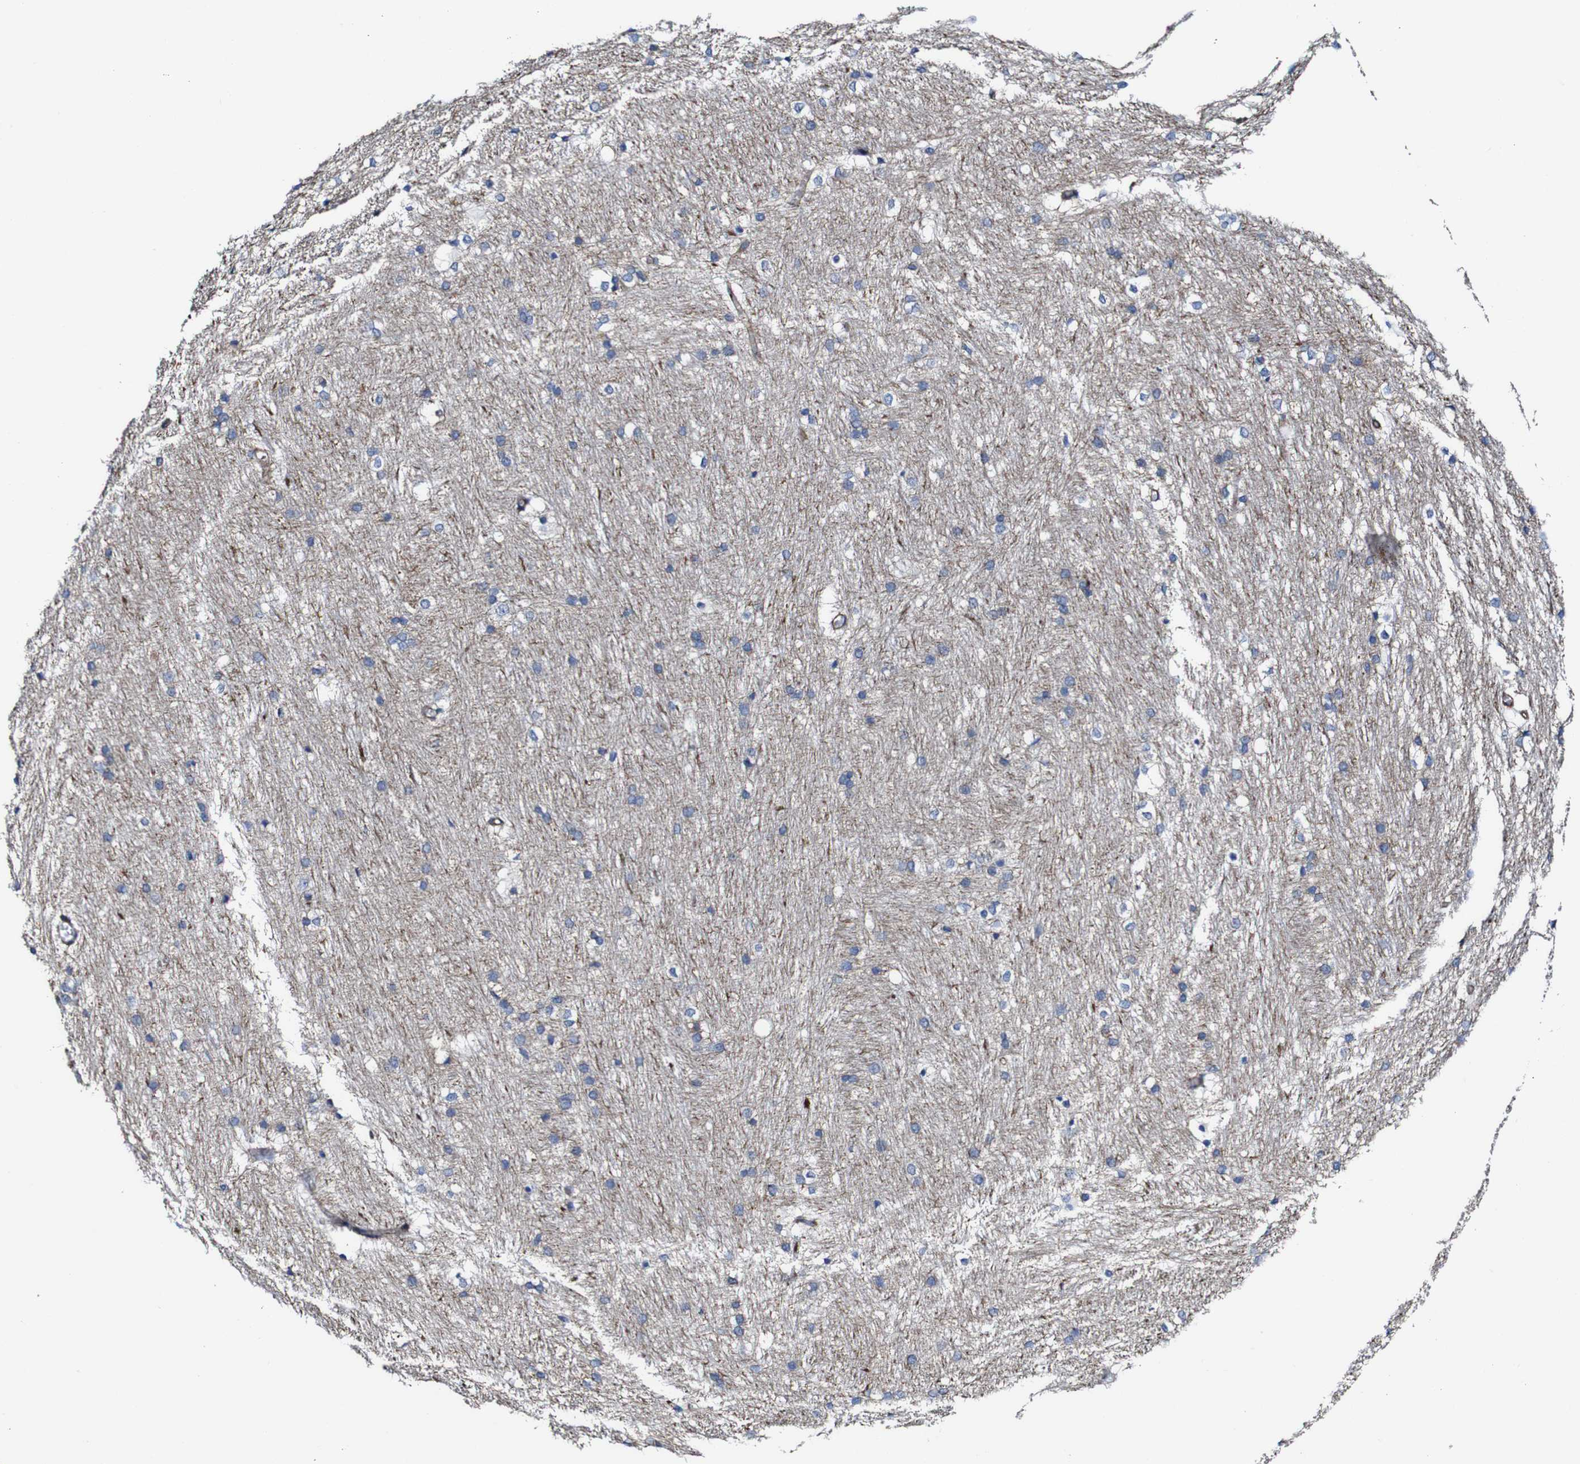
{"staining": {"intensity": "strong", "quantity": "<25%", "location": "cytoplasmic/membranous"}, "tissue": "caudate", "cell_type": "Glial cells", "image_type": "normal", "snomed": [{"axis": "morphology", "description": "Normal tissue, NOS"}, {"axis": "topography", "description": "Lateral ventricle wall"}], "caption": "Glial cells reveal strong cytoplasmic/membranous positivity in about <25% of cells in normal caudate. The staining was performed using DAB to visualize the protein expression in brown, while the nuclei were stained in blue with hematoxylin (Magnification: 20x).", "gene": "CSF1R", "patient": {"sex": "female", "age": 19}}